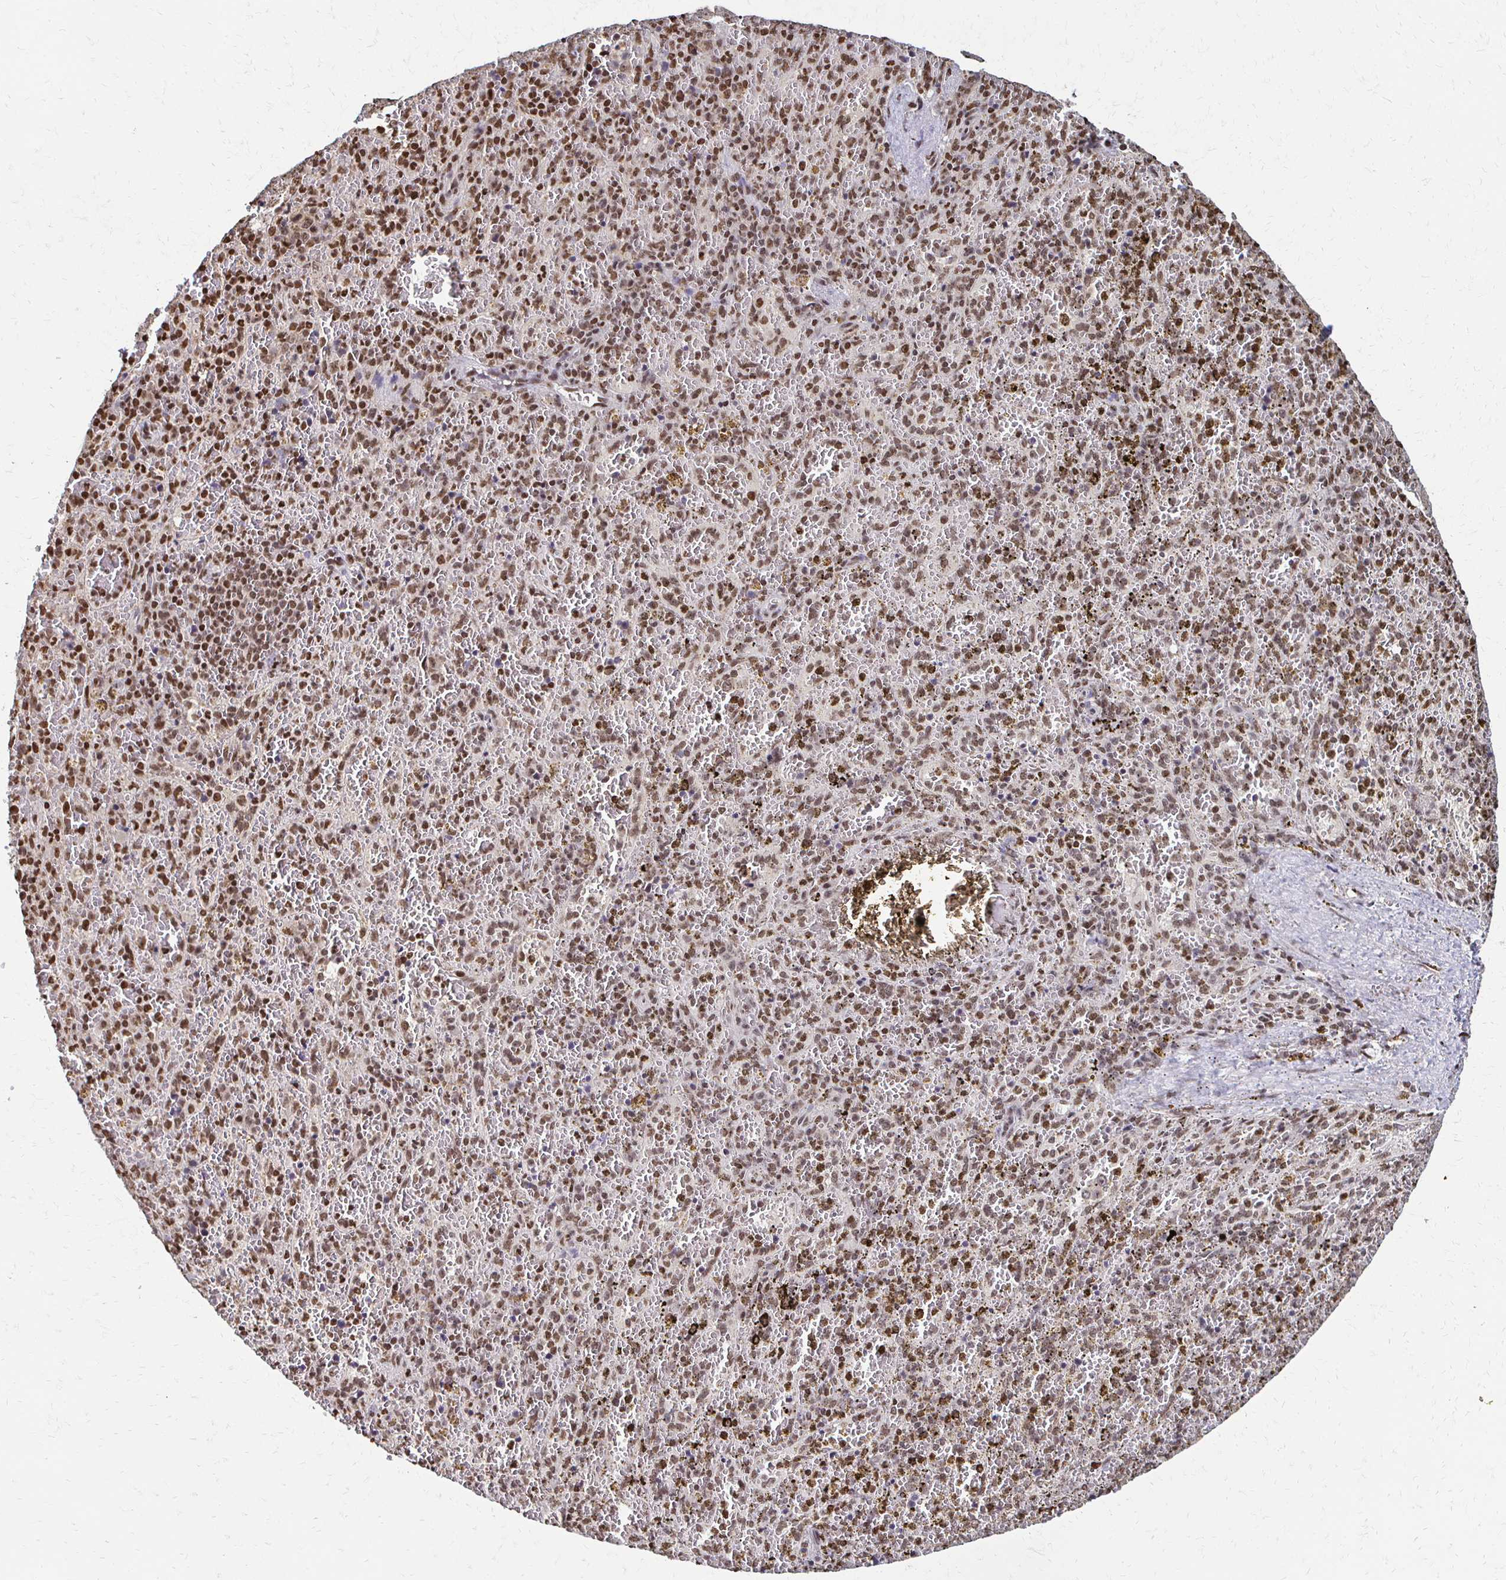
{"staining": {"intensity": "moderate", "quantity": ">75%", "location": "nuclear"}, "tissue": "spleen", "cell_type": "Cells in red pulp", "image_type": "normal", "snomed": [{"axis": "morphology", "description": "Normal tissue, NOS"}, {"axis": "topography", "description": "Spleen"}], "caption": "Immunohistochemical staining of benign spleen reveals medium levels of moderate nuclear positivity in about >75% of cells in red pulp.", "gene": "HOXA9", "patient": {"sex": "female", "age": 50}}